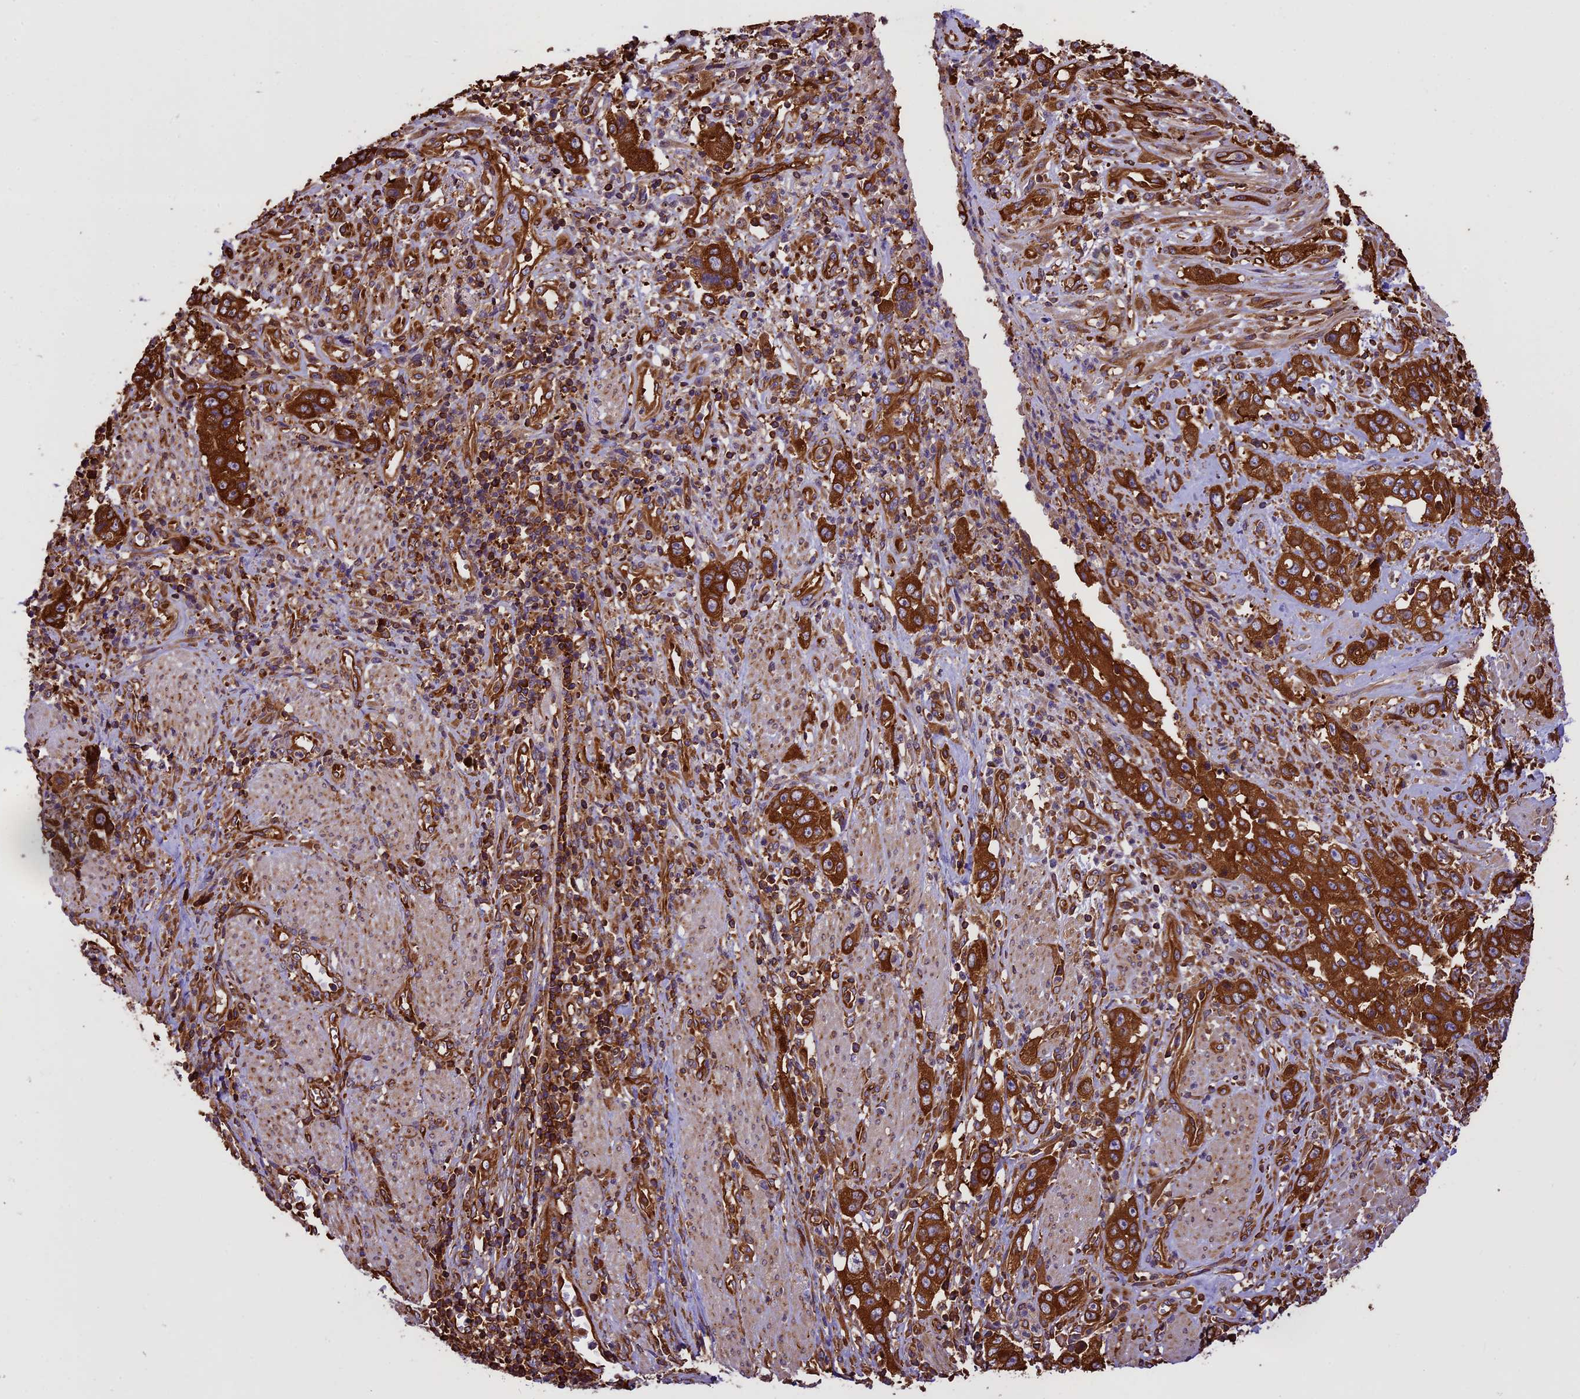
{"staining": {"intensity": "strong", "quantity": ">75%", "location": "cytoplasmic/membranous"}, "tissue": "stomach cancer", "cell_type": "Tumor cells", "image_type": "cancer", "snomed": [{"axis": "morphology", "description": "Adenocarcinoma, NOS"}, {"axis": "topography", "description": "Stomach, upper"}], "caption": "Tumor cells show high levels of strong cytoplasmic/membranous positivity in about >75% of cells in human stomach cancer.", "gene": "KARS1", "patient": {"sex": "male", "age": 62}}